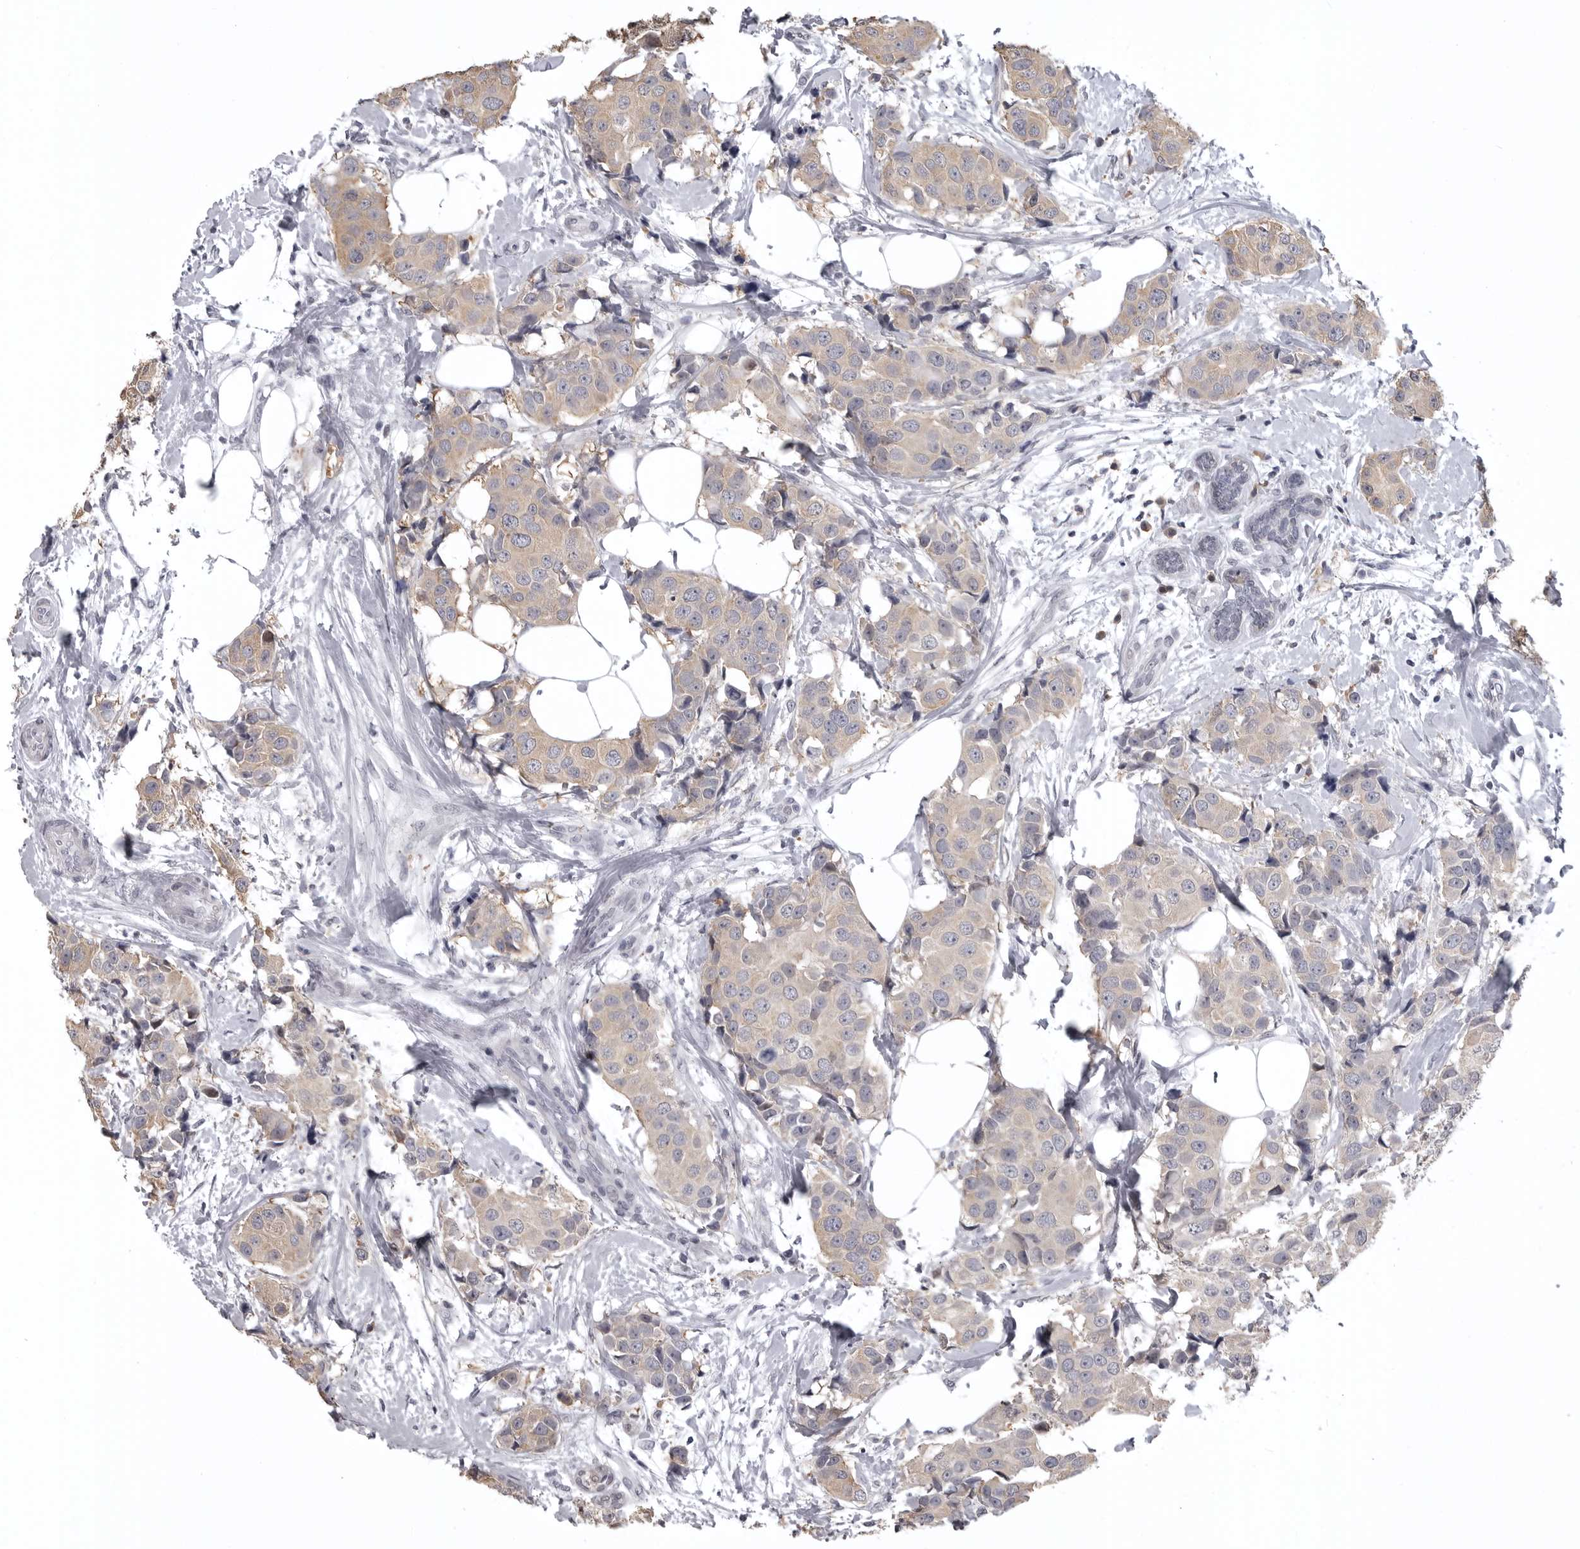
{"staining": {"intensity": "negative", "quantity": "none", "location": "none"}, "tissue": "breast cancer", "cell_type": "Tumor cells", "image_type": "cancer", "snomed": [{"axis": "morphology", "description": "Normal tissue, NOS"}, {"axis": "morphology", "description": "Duct carcinoma"}, {"axis": "topography", "description": "Breast"}], "caption": "Immunohistochemistry photomicrograph of neoplastic tissue: human breast invasive ductal carcinoma stained with DAB (3,3'-diaminobenzidine) shows no significant protein staining in tumor cells. (Stains: DAB (3,3'-diaminobenzidine) IHC with hematoxylin counter stain, Microscopy: brightfield microscopy at high magnification).", "gene": "SNX16", "patient": {"sex": "female", "age": 39}}